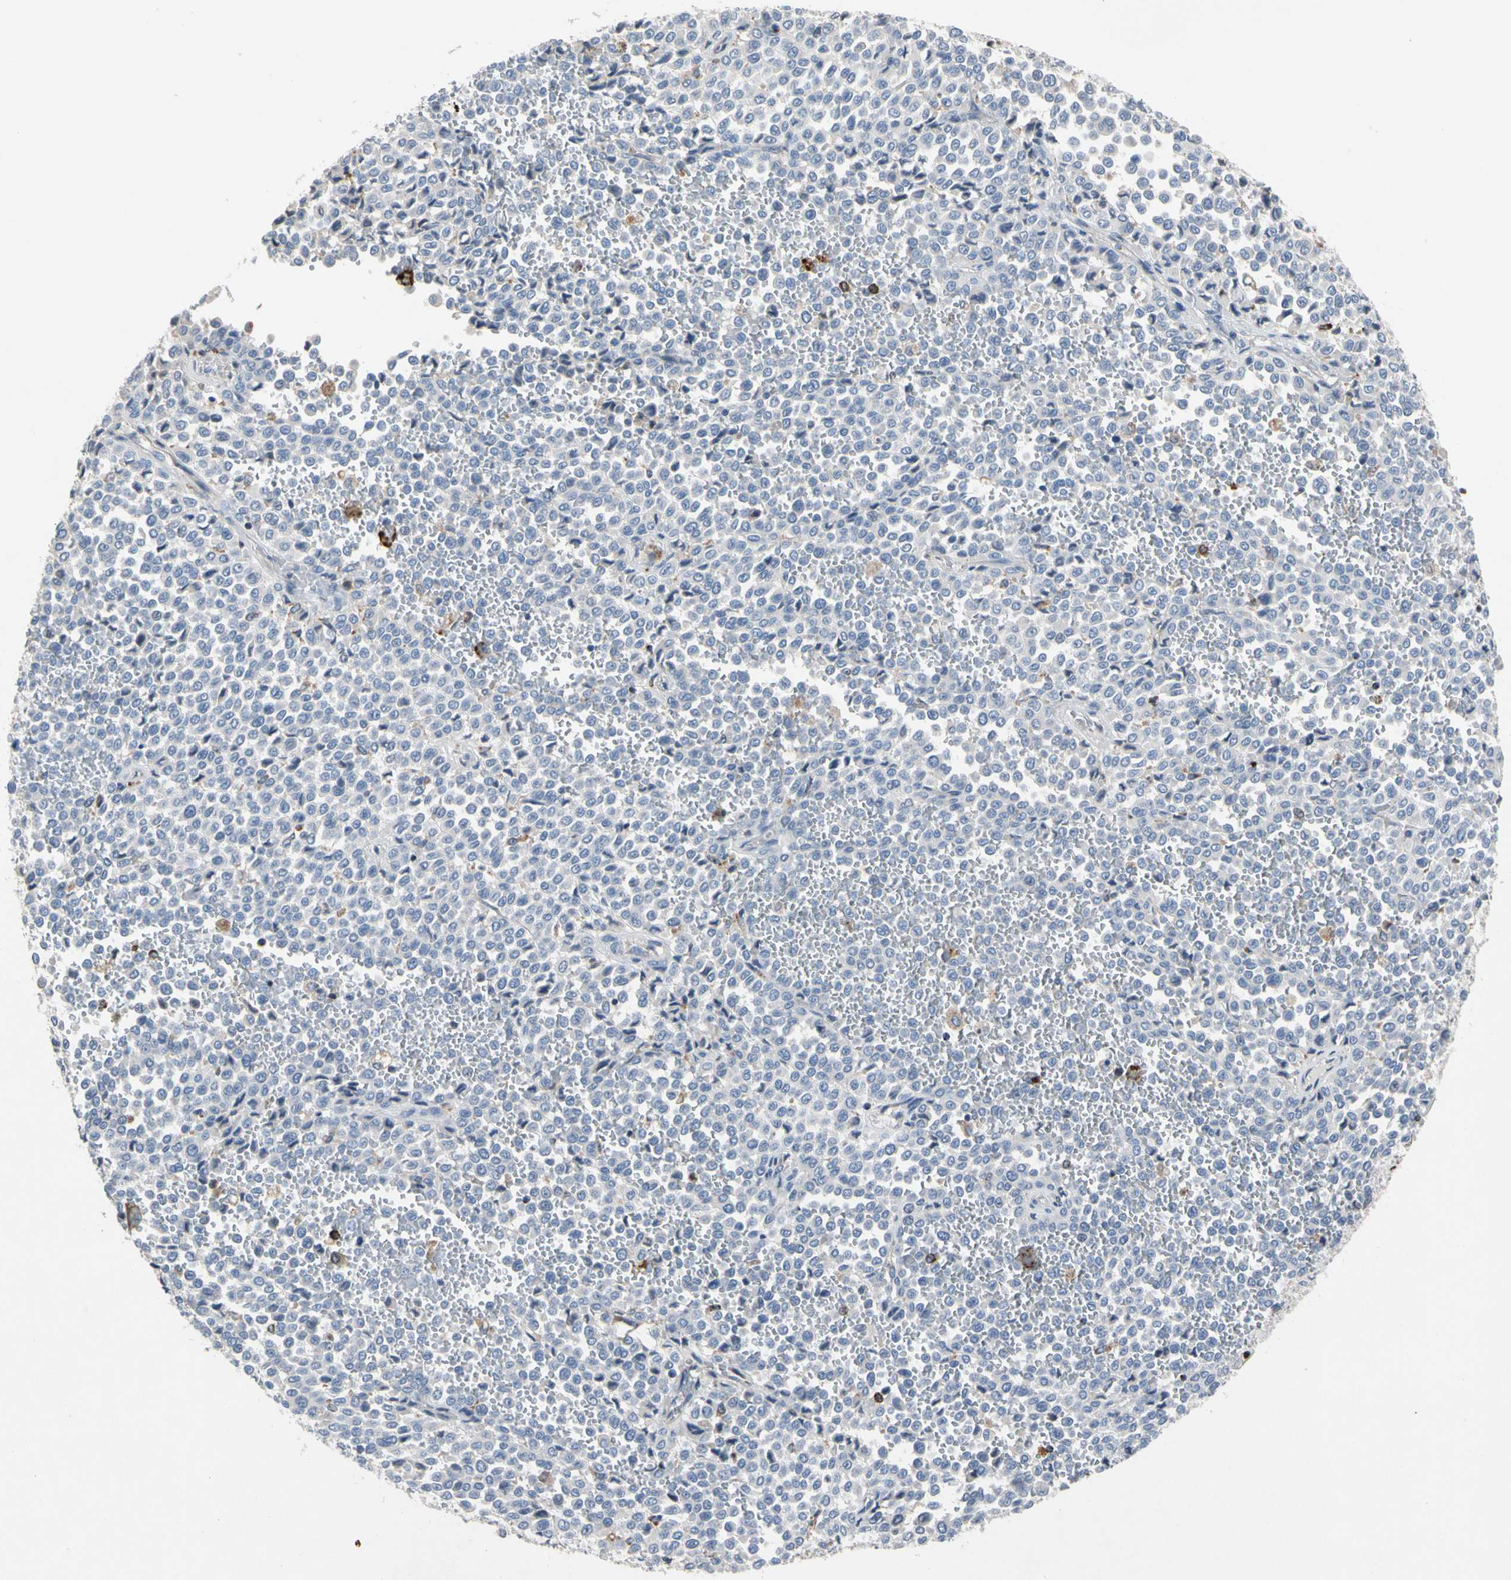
{"staining": {"intensity": "negative", "quantity": "none", "location": "none"}, "tissue": "melanoma", "cell_type": "Tumor cells", "image_type": "cancer", "snomed": [{"axis": "morphology", "description": "Malignant melanoma, Metastatic site"}, {"axis": "topography", "description": "Pancreas"}], "caption": "This is an immunohistochemistry (IHC) image of malignant melanoma (metastatic site). There is no expression in tumor cells.", "gene": "ADA2", "patient": {"sex": "female", "age": 30}}